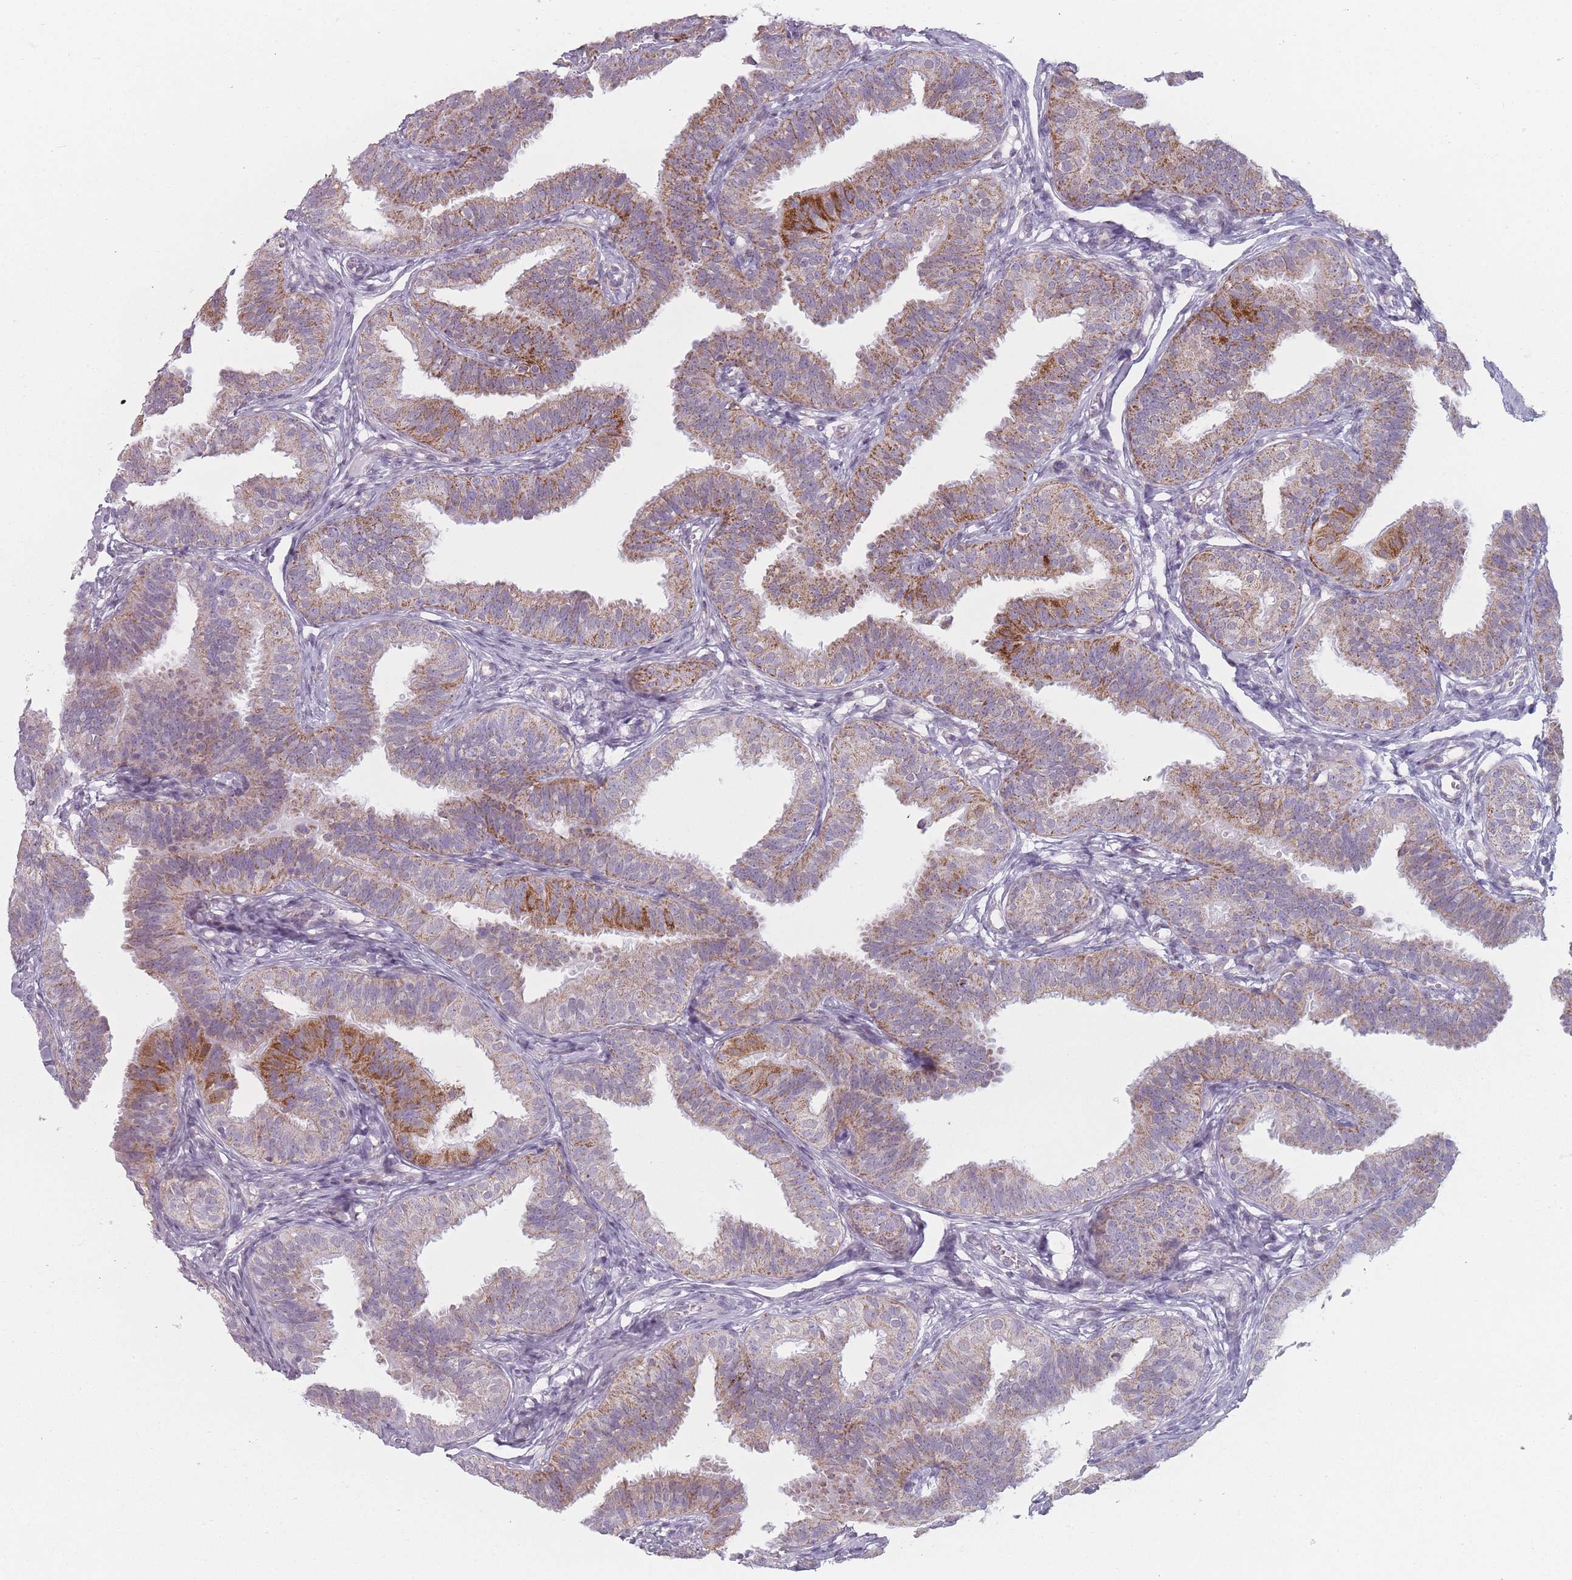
{"staining": {"intensity": "moderate", "quantity": ">75%", "location": "cytoplasmic/membranous"}, "tissue": "fallopian tube", "cell_type": "Glandular cells", "image_type": "normal", "snomed": [{"axis": "morphology", "description": "Normal tissue, NOS"}, {"axis": "topography", "description": "Fallopian tube"}], "caption": "This micrograph shows immunohistochemistry staining of unremarkable human fallopian tube, with medium moderate cytoplasmic/membranous staining in approximately >75% of glandular cells.", "gene": "DCHS1", "patient": {"sex": "female", "age": 35}}